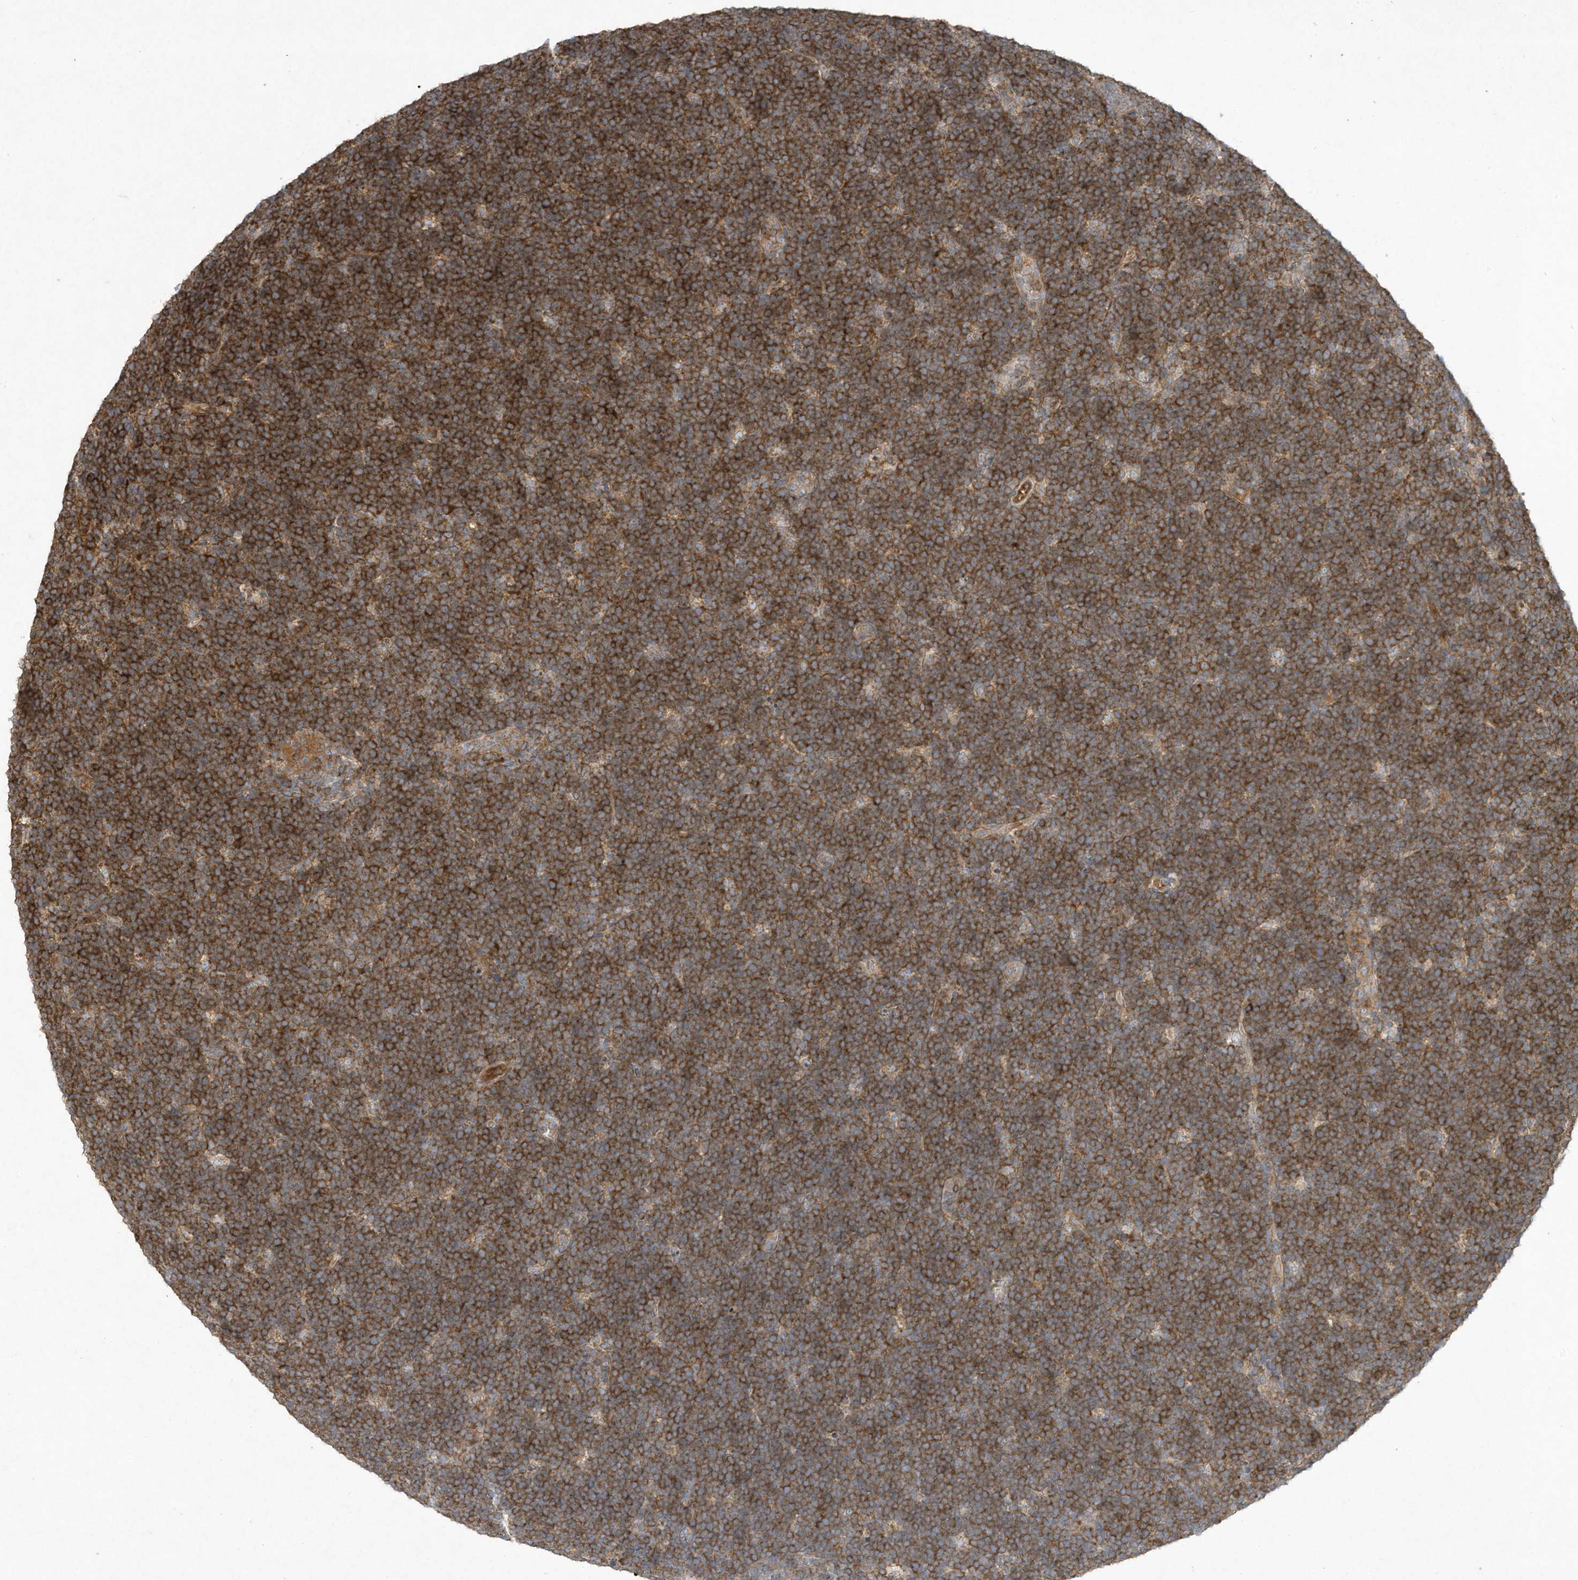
{"staining": {"intensity": "strong", "quantity": ">75%", "location": "cytoplasmic/membranous"}, "tissue": "lymphoma", "cell_type": "Tumor cells", "image_type": "cancer", "snomed": [{"axis": "morphology", "description": "Malignant lymphoma, non-Hodgkin's type, High grade"}, {"axis": "topography", "description": "Lymph node"}], "caption": "Immunohistochemical staining of human high-grade malignant lymphoma, non-Hodgkin's type shows strong cytoplasmic/membranous protein staining in approximately >75% of tumor cells.", "gene": "SYNJ2", "patient": {"sex": "male", "age": 13}}